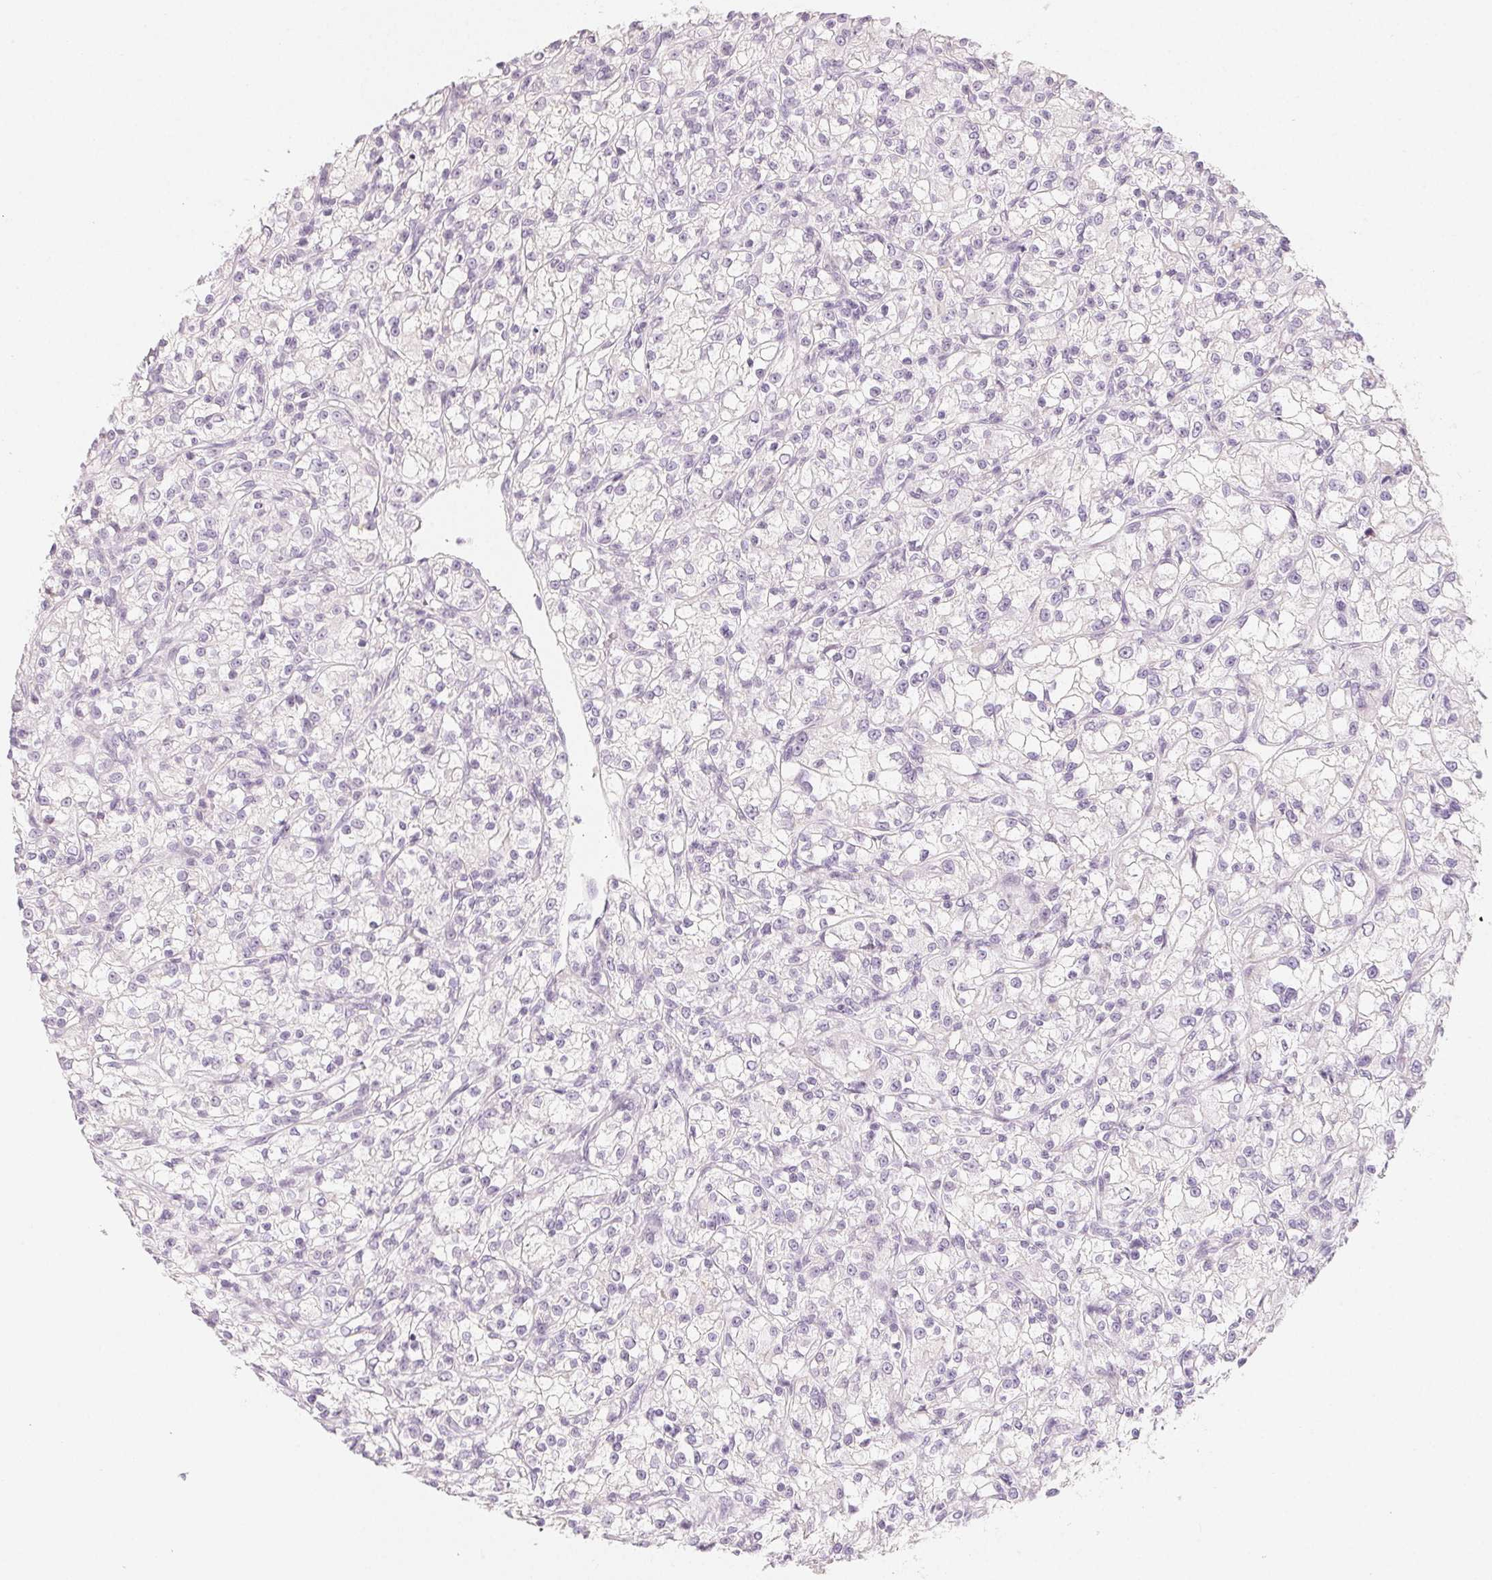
{"staining": {"intensity": "negative", "quantity": "none", "location": "none"}, "tissue": "renal cancer", "cell_type": "Tumor cells", "image_type": "cancer", "snomed": [{"axis": "morphology", "description": "Adenocarcinoma, NOS"}, {"axis": "topography", "description": "Kidney"}], "caption": "This is an immunohistochemistry (IHC) histopathology image of renal cancer (adenocarcinoma). There is no positivity in tumor cells.", "gene": "SH3GL2", "patient": {"sex": "female", "age": 59}}